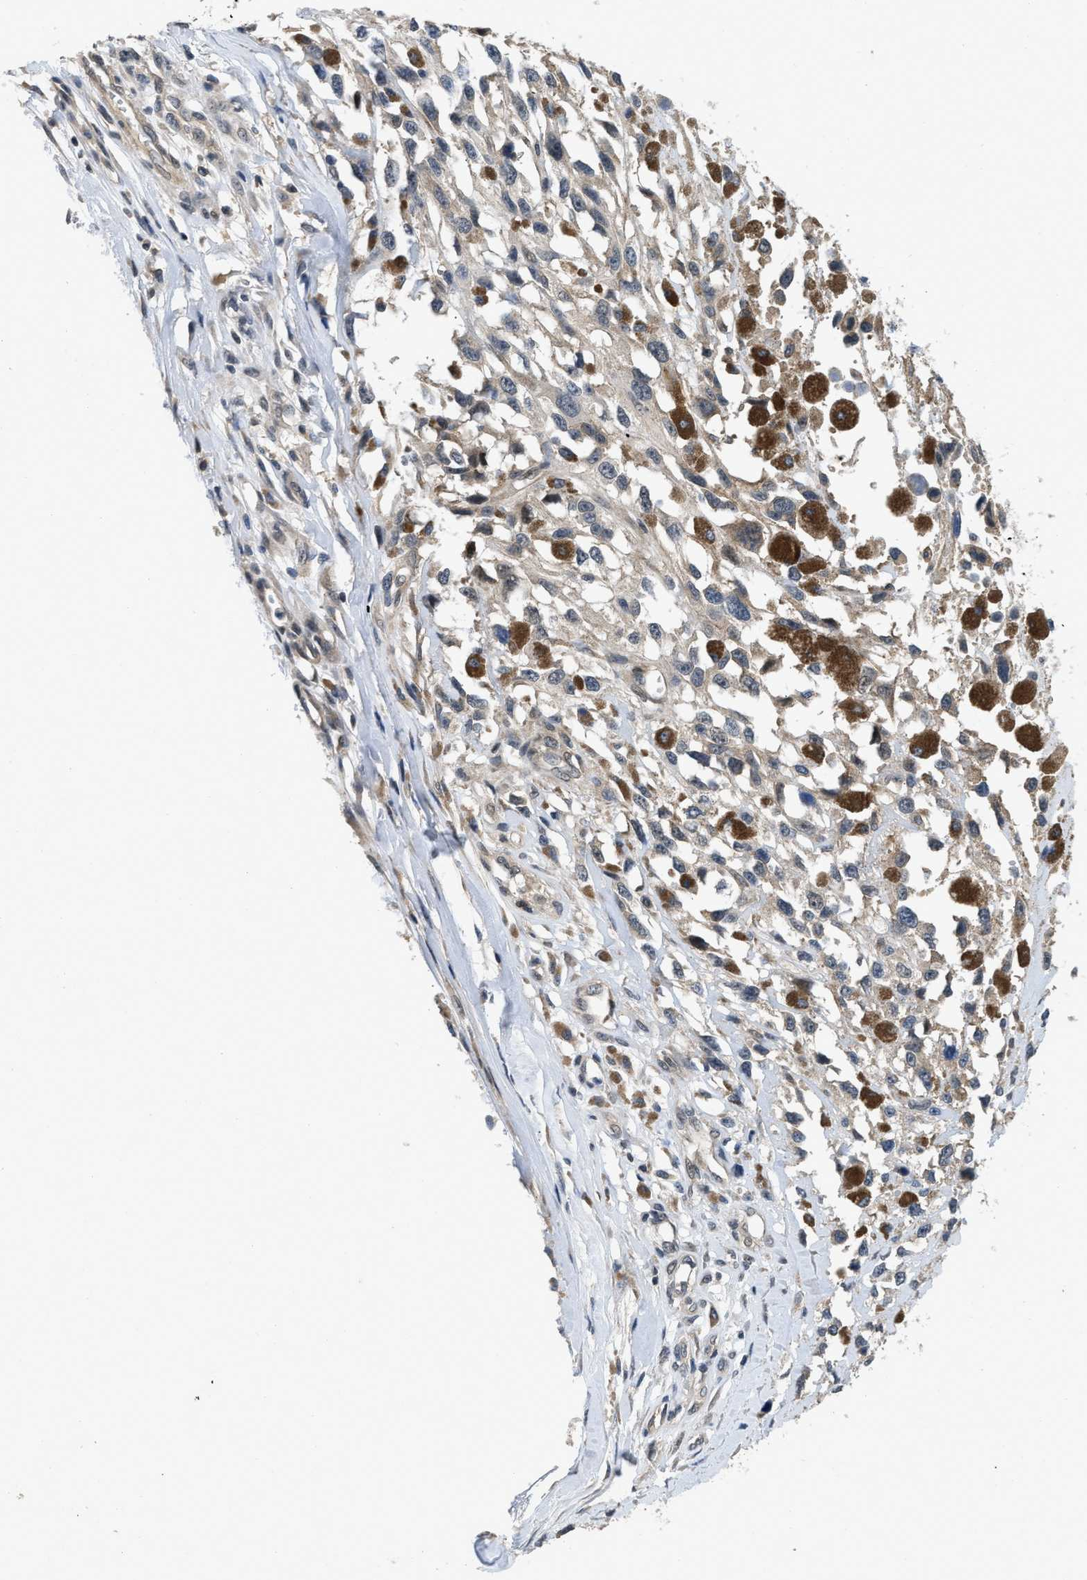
{"staining": {"intensity": "weak", "quantity": "25%-75%", "location": "cytoplasmic/membranous"}, "tissue": "melanoma", "cell_type": "Tumor cells", "image_type": "cancer", "snomed": [{"axis": "morphology", "description": "Malignant melanoma, Metastatic site"}, {"axis": "topography", "description": "Lymph node"}], "caption": "Immunohistochemical staining of malignant melanoma (metastatic site) exhibits low levels of weak cytoplasmic/membranous staining in about 25%-75% of tumor cells.", "gene": "TES", "patient": {"sex": "male", "age": 59}}